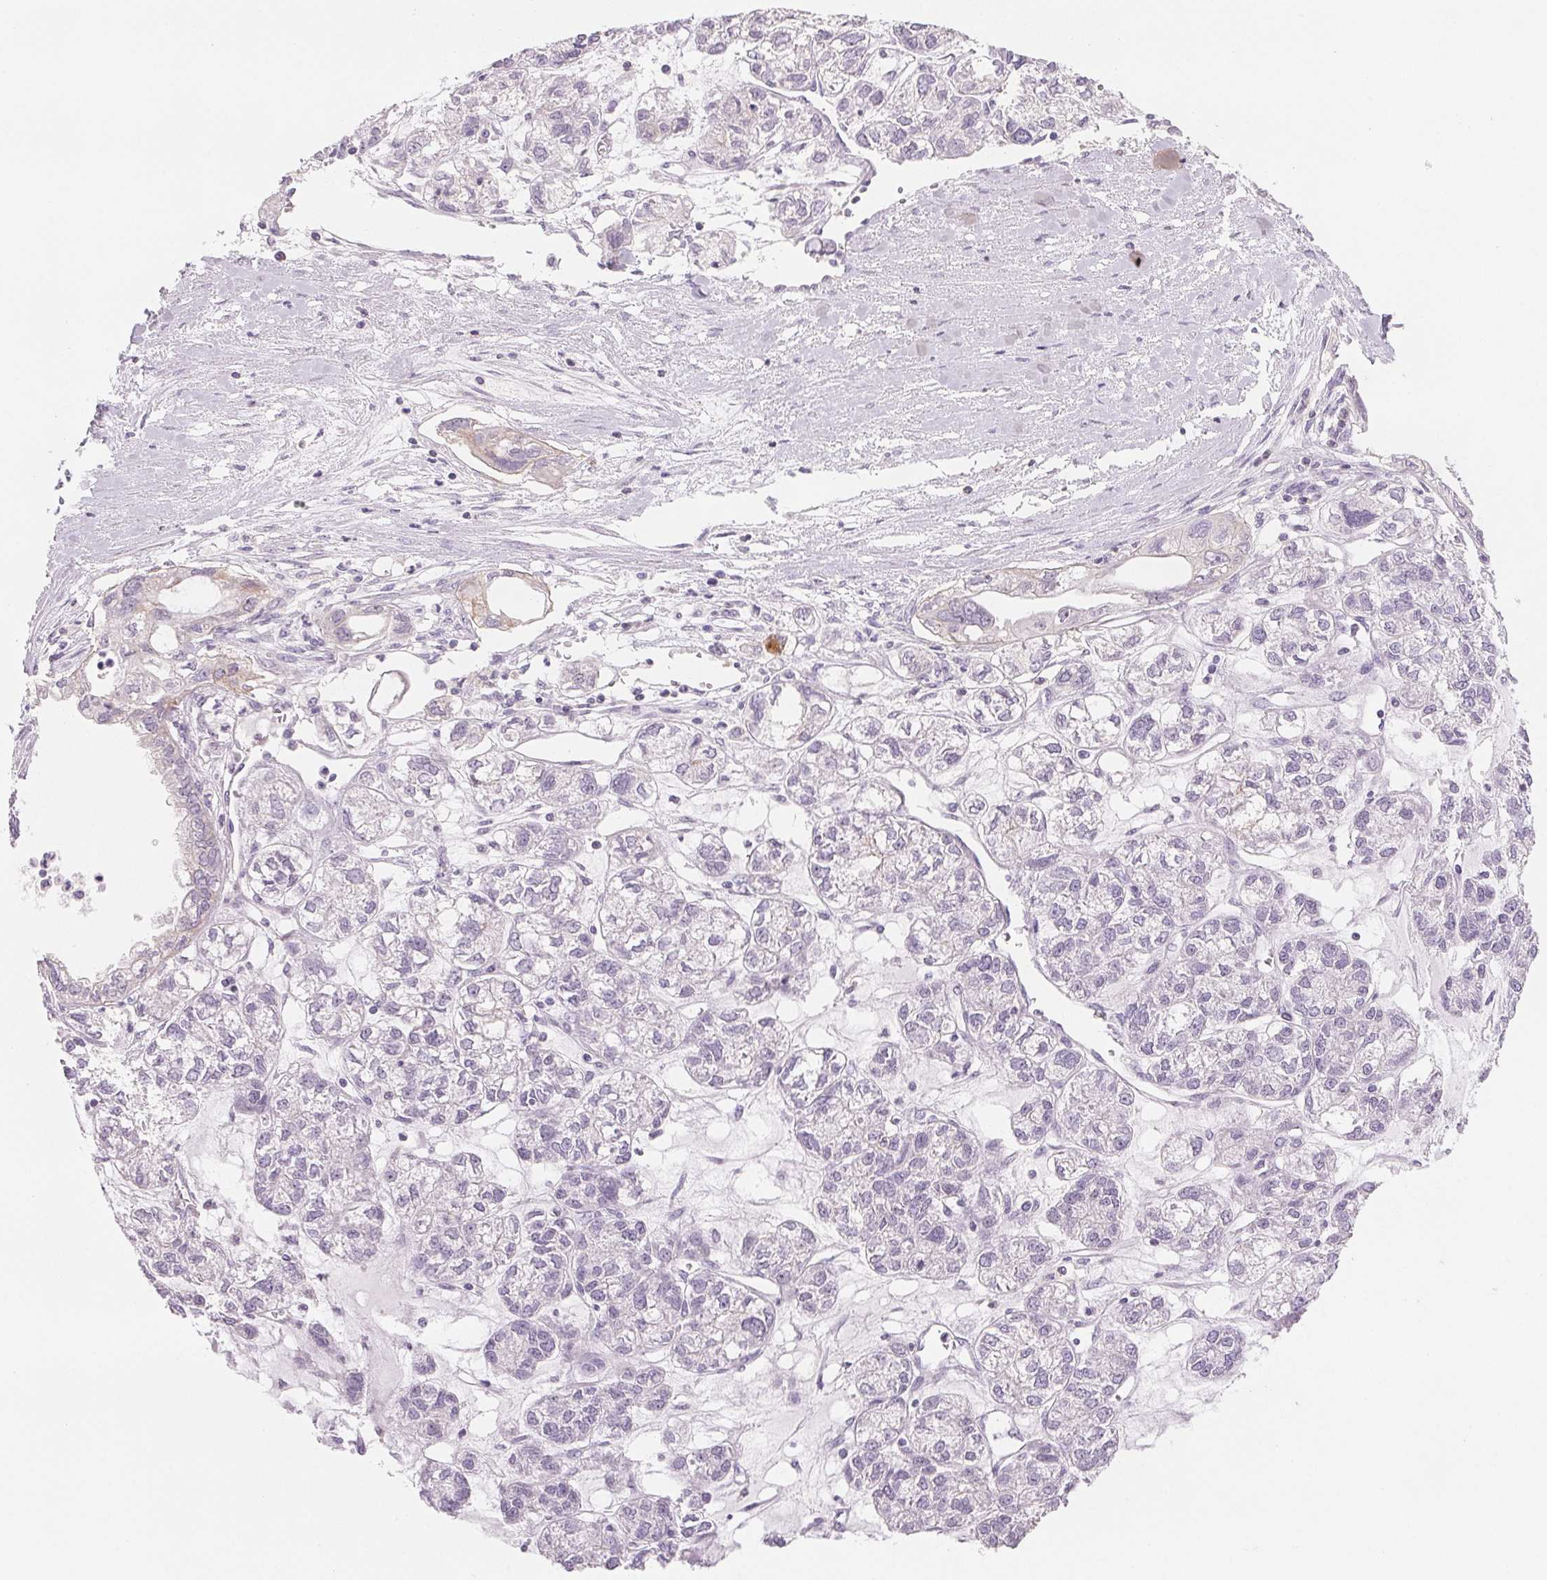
{"staining": {"intensity": "negative", "quantity": "none", "location": "none"}, "tissue": "ovarian cancer", "cell_type": "Tumor cells", "image_type": "cancer", "snomed": [{"axis": "morphology", "description": "Carcinoma, endometroid"}, {"axis": "topography", "description": "Ovary"}], "caption": "The histopathology image displays no significant staining in tumor cells of ovarian cancer (endometroid carcinoma).", "gene": "CD69", "patient": {"sex": "female", "age": 64}}